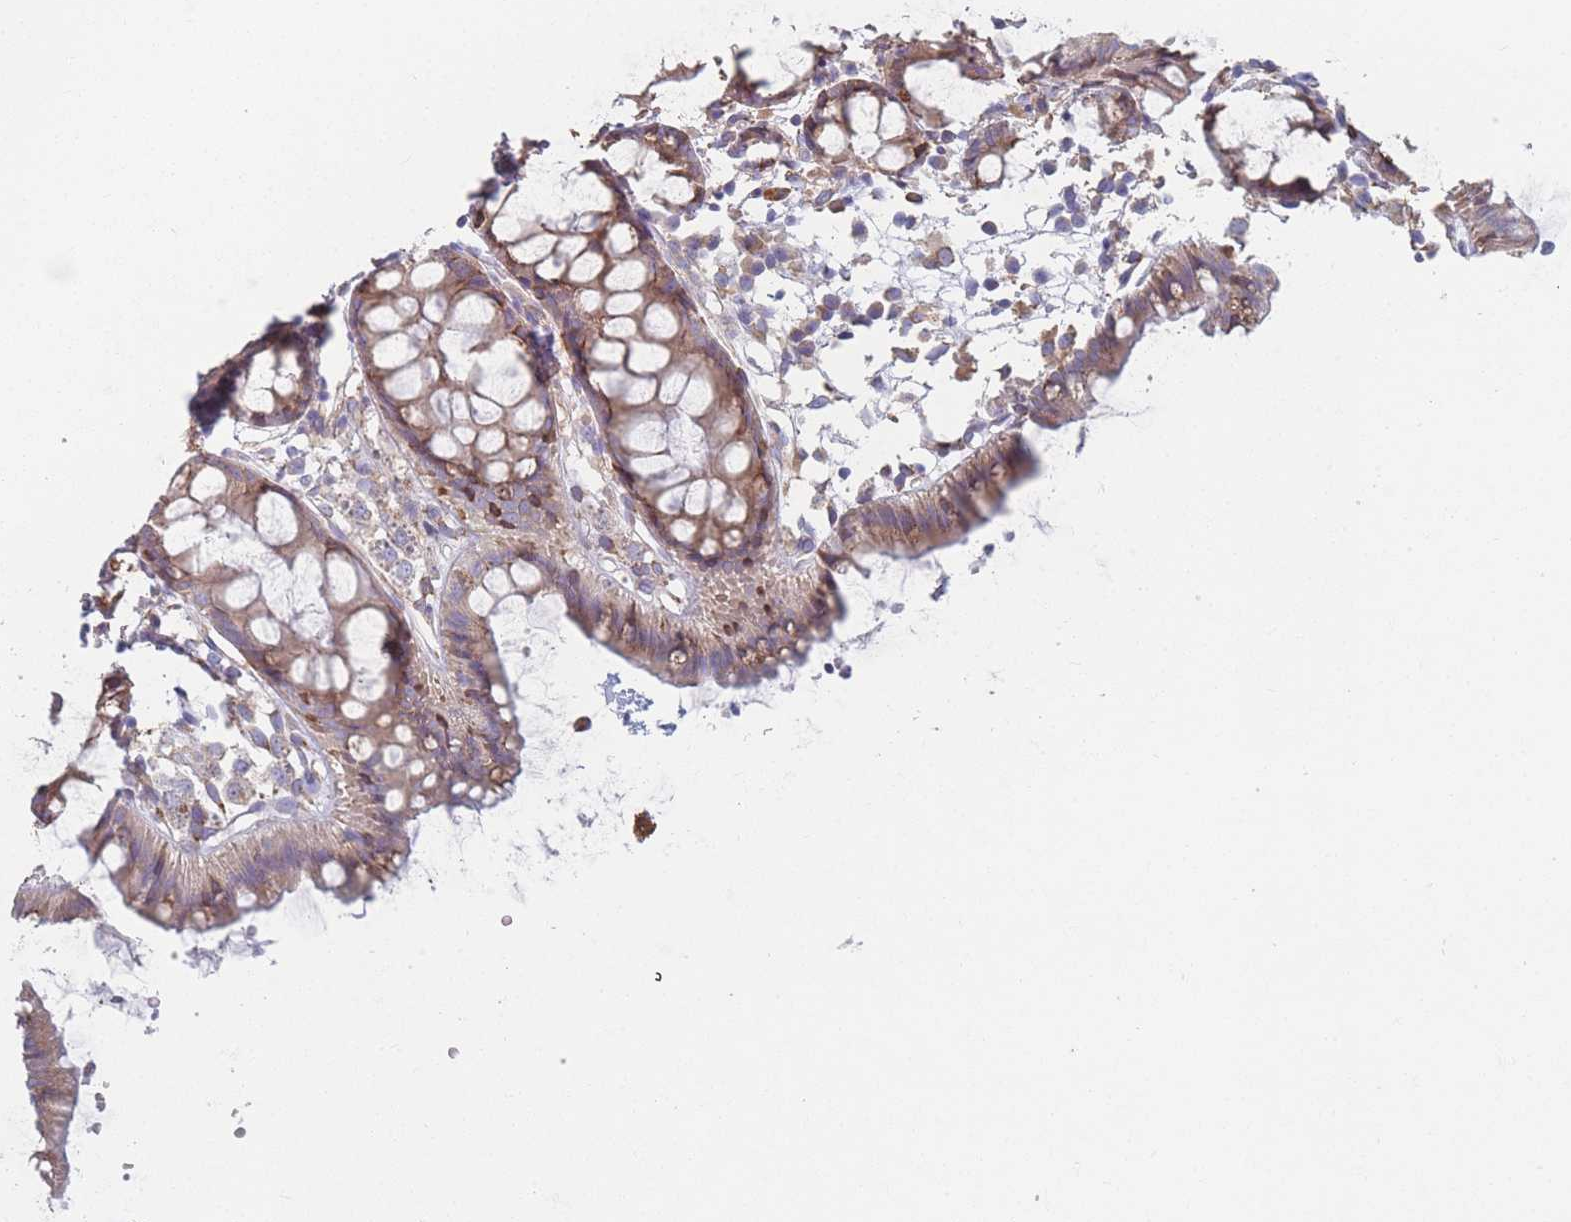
{"staining": {"intensity": "moderate", "quantity": ">75%", "location": "cytoplasmic/membranous"}, "tissue": "colon", "cell_type": "Glandular cells", "image_type": "normal", "snomed": [{"axis": "morphology", "description": "Normal tissue, NOS"}, {"axis": "topography", "description": "Colon"}], "caption": "Immunohistochemistry photomicrograph of unremarkable colon: human colon stained using immunohistochemistry exhibits medium levels of moderate protein expression localized specifically in the cytoplasmic/membranous of glandular cells, appearing as a cytoplasmic/membranous brown color.", "gene": "OR7C2", "patient": {"sex": "female", "age": 84}}